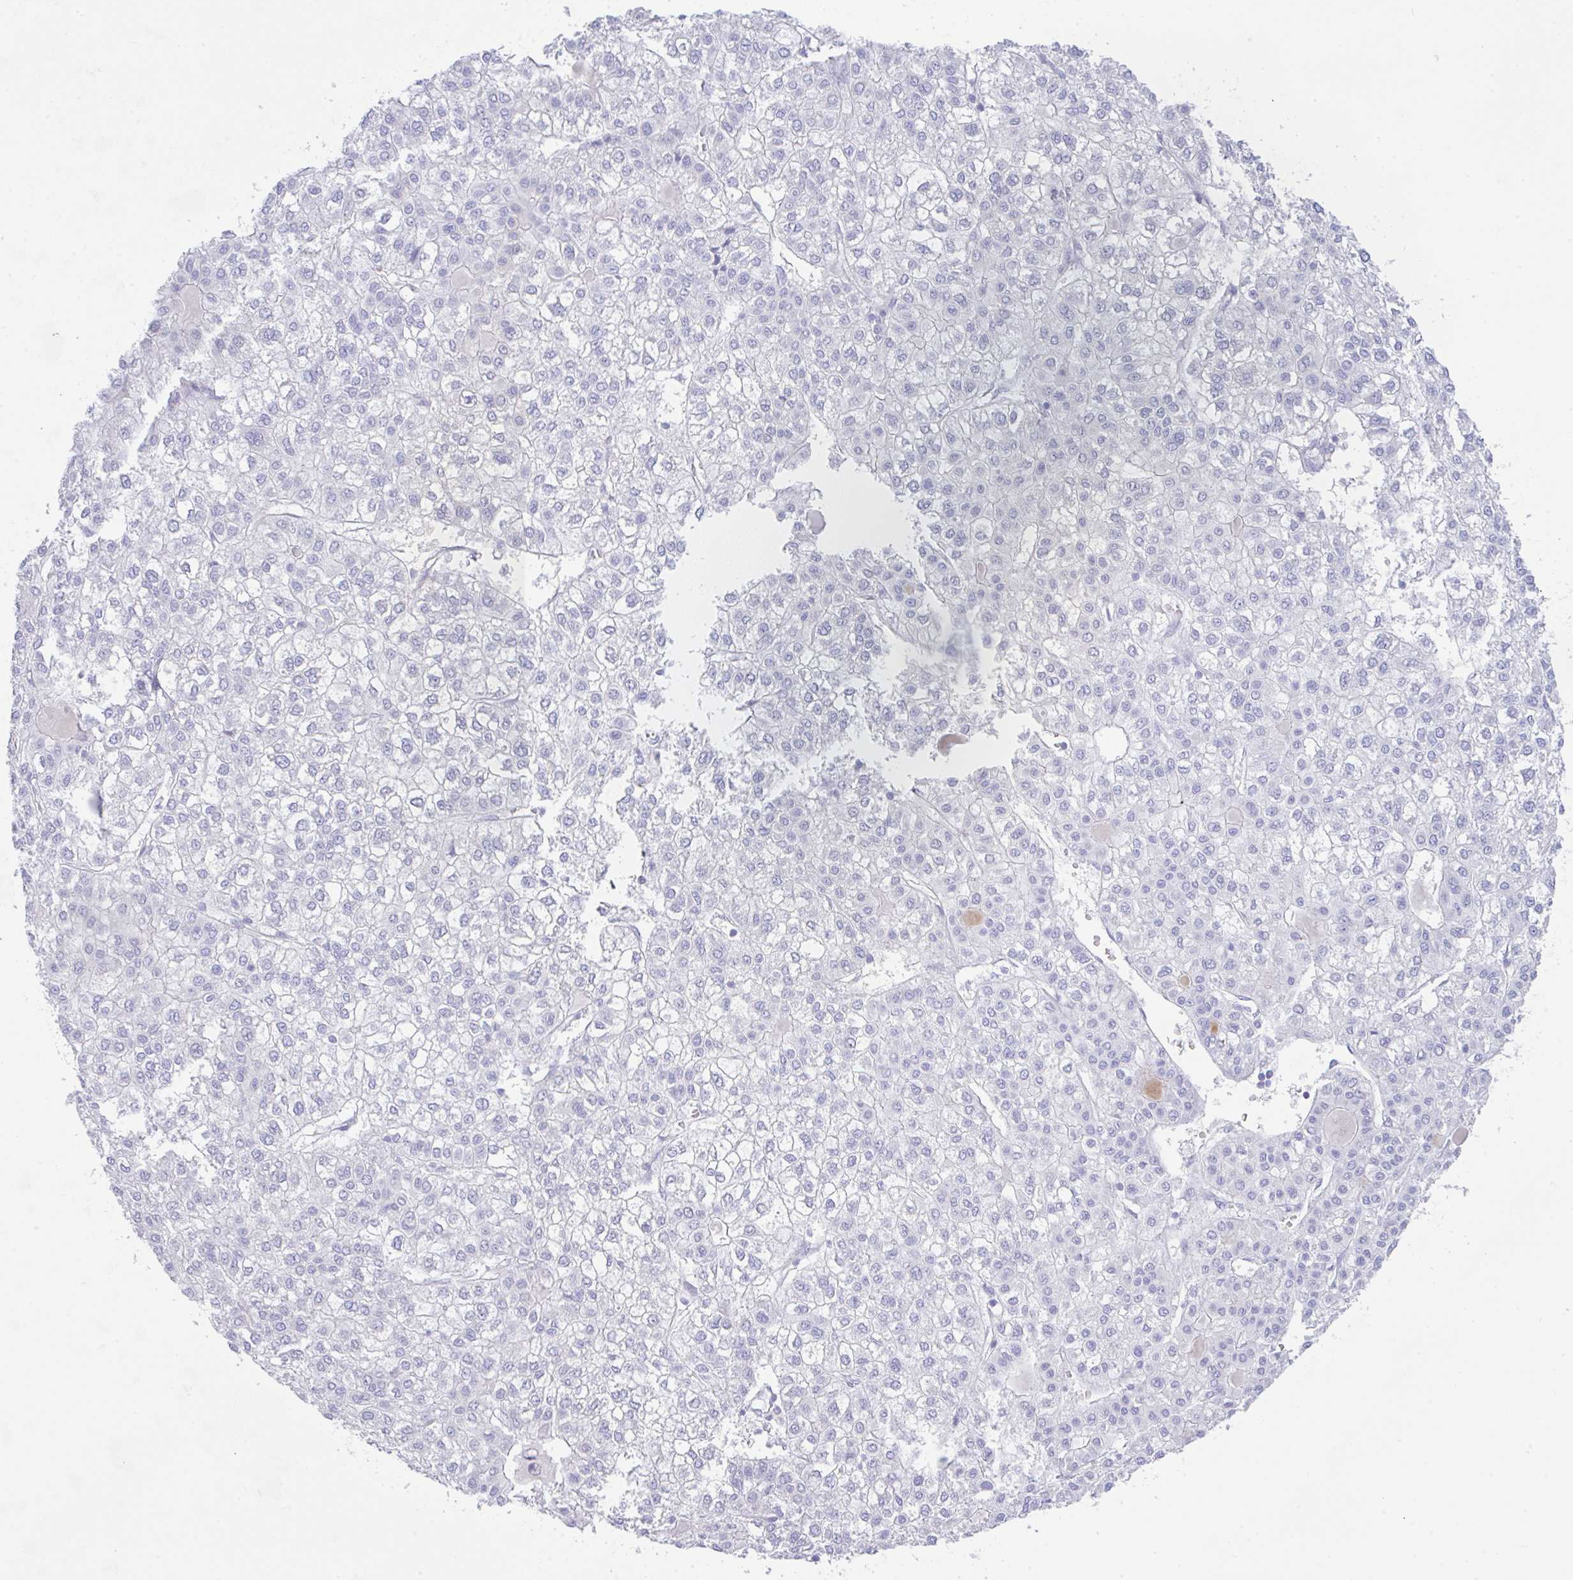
{"staining": {"intensity": "negative", "quantity": "none", "location": "none"}, "tissue": "liver cancer", "cell_type": "Tumor cells", "image_type": "cancer", "snomed": [{"axis": "morphology", "description": "Carcinoma, Hepatocellular, NOS"}, {"axis": "topography", "description": "Liver"}], "caption": "Tumor cells show no significant expression in liver cancer. Nuclei are stained in blue.", "gene": "NDUFAF8", "patient": {"sex": "female", "age": 43}}